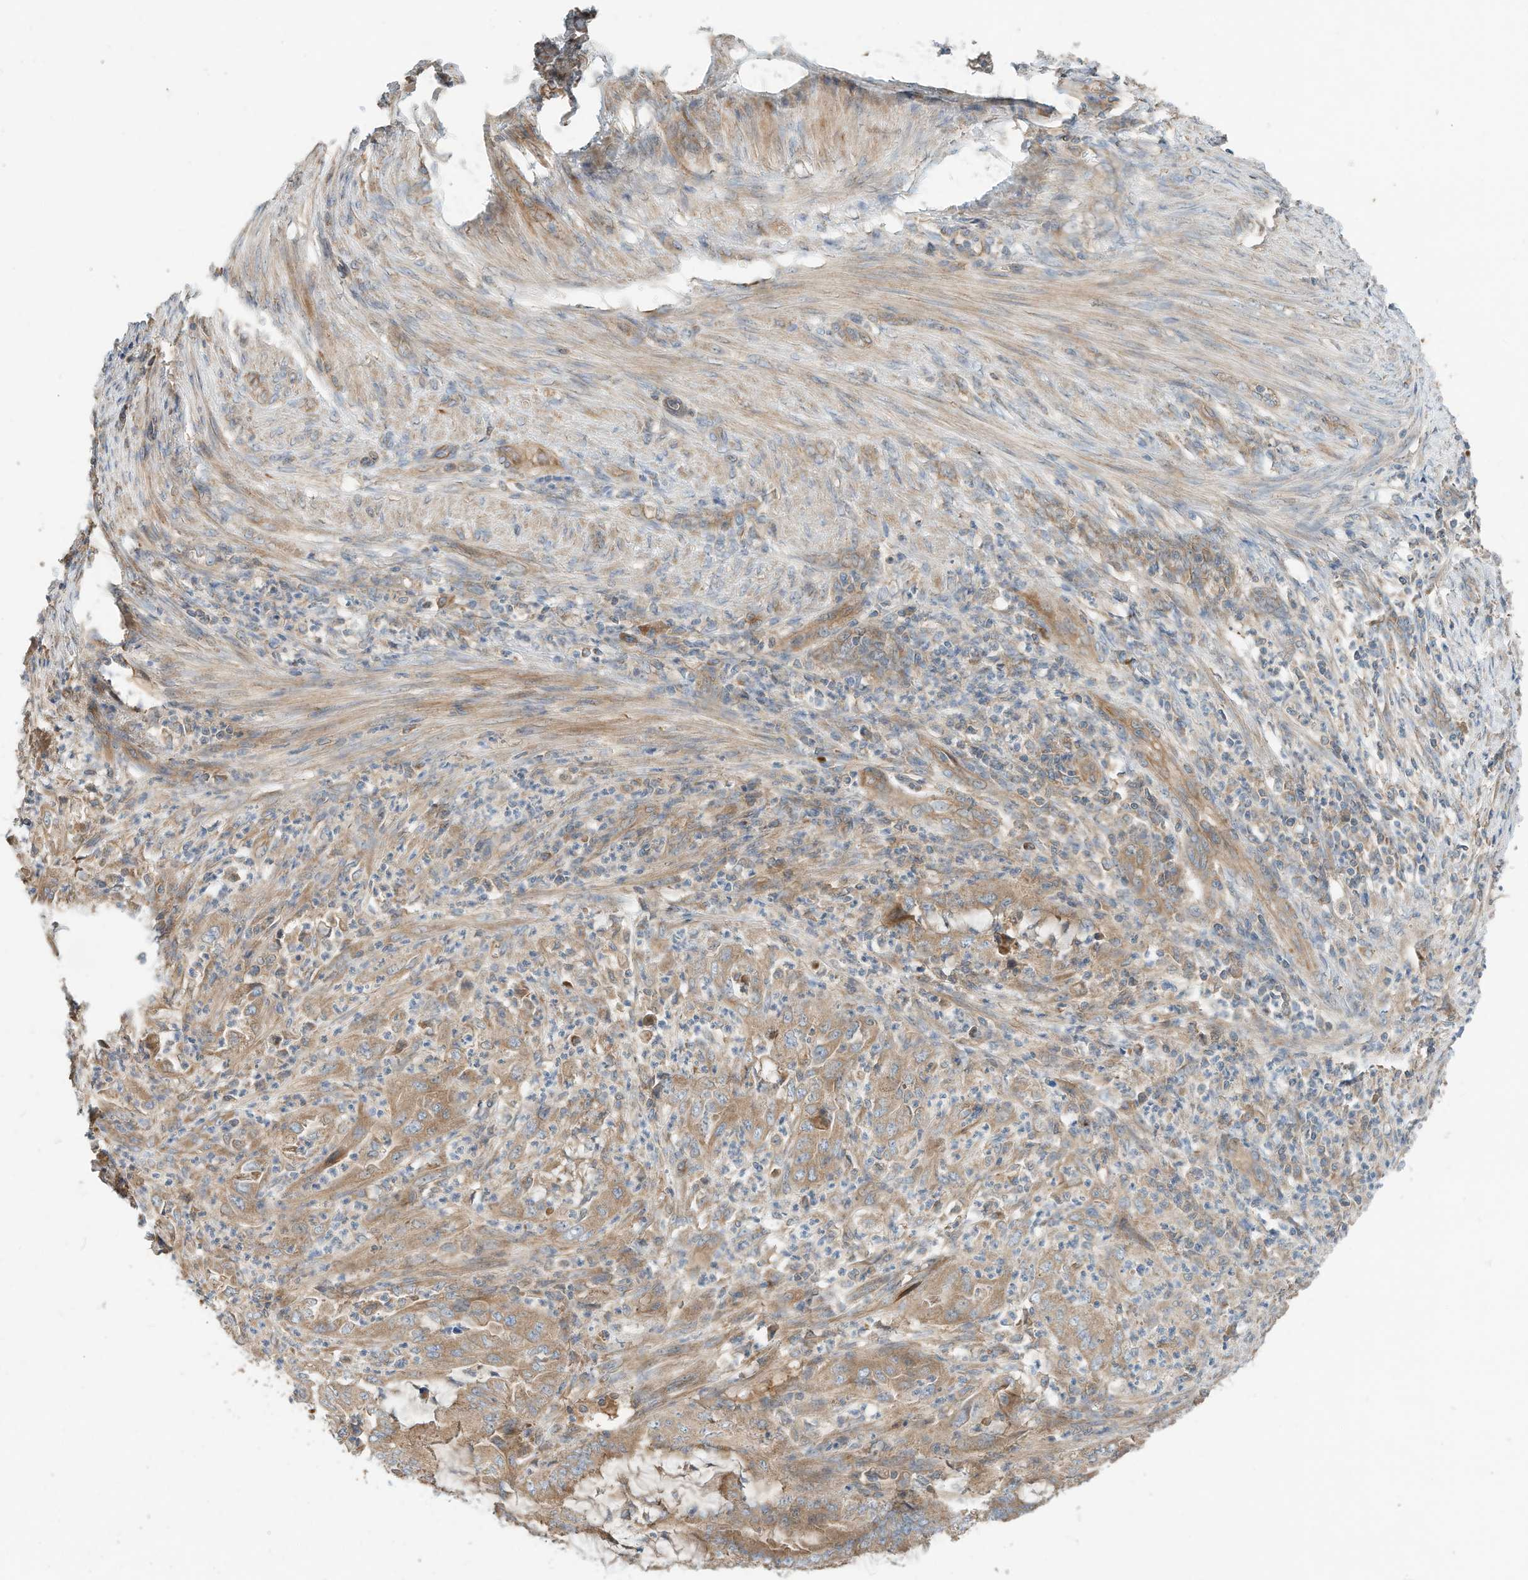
{"staining": {"intensity": "moderate", "quantity": ">75%", "location": "cytoplasmic/membranous"}, "tissue": "endometrial cancer", "cell_type": "Tumor cells", "image_type": "cancer", "snomed": [{"axis": "morphology", "description": "Adenocarcinoma, NOS"}, {"axis": "topography", "description": "Endometrium"}], "caption": "The photomicrograph demonstrates a brown stain indicating the presence of a protein in the cytoplasmic/membranous of tumor cells in endometrial cancer.", "gene": "CPAMD8", "patient": {"sex": "female", "age": 51}}